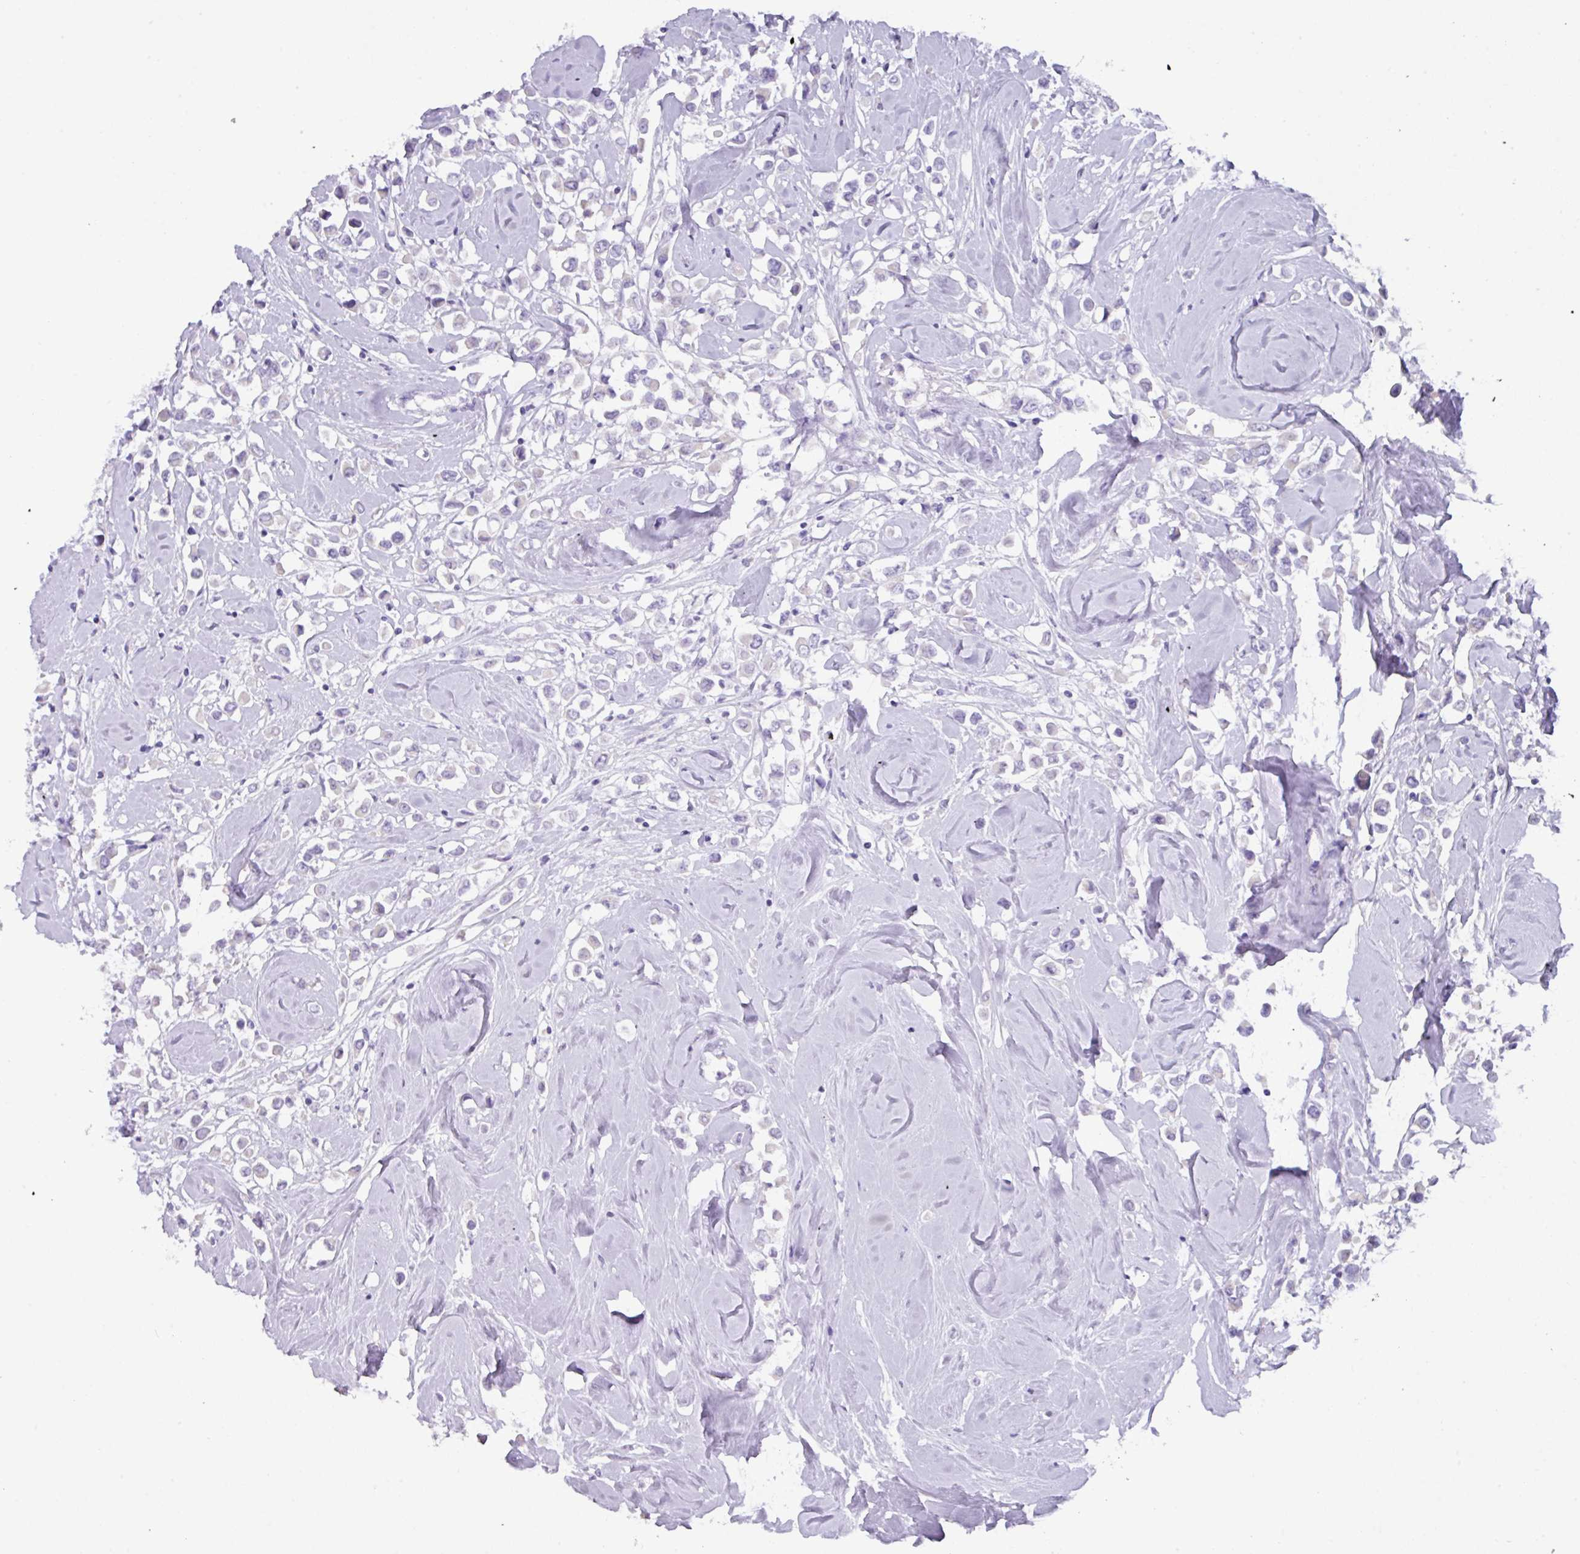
{"staining": {"intensity": "negative", "quantity": "none", "location": "none"}, "tissue": "breast cancer", "cell_type": "Tumor cells", "image_type": "cancer", "snomed": [{"axis": "morphology", "description": "Duct carcinoma"}, {"axis": "topography", "description": "Breast"}], "caption": "This is a photomicrograph of immunohistochemistry staining of breast cancer, which shows no expression in tumor cells.", "gene": "NCCRP1", "patient": {"sex": "female", "age": 61}}